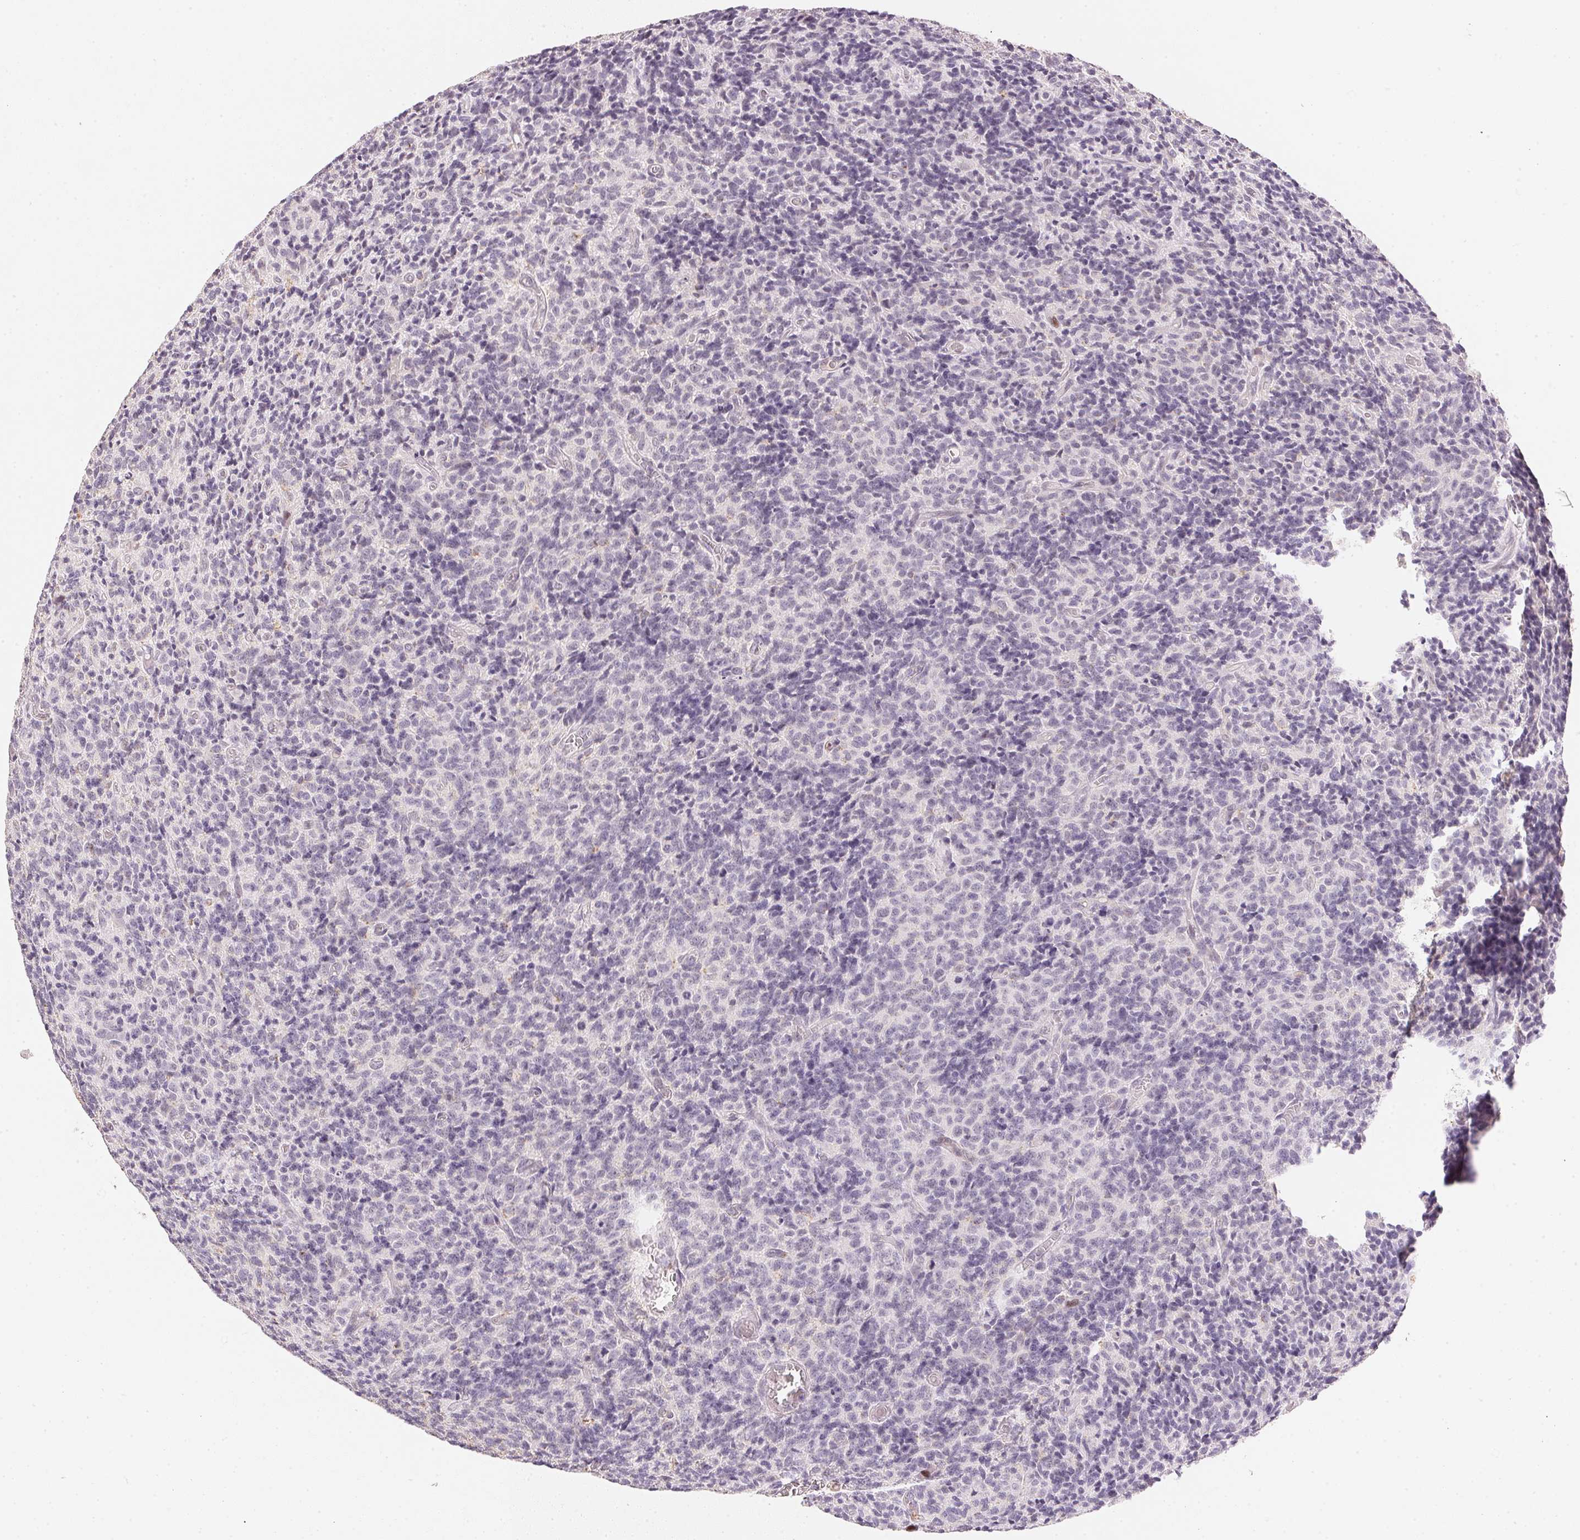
{"staining": {"intensity": "negative", "quantity": "none", "location": "none"}, "tissue": "glioma", "cell_type": "Tumor cells", "image_type": "cancer", "snomed": [{"axis": "morphology", "description": "Glioma, malignant, High grade"}, {"axis": "topography", "description": "Brain"}], "caption": "High-grade glioma (malignant) was stained to show a protein in brown. There is no significant positivity in tumor cells. The staining was performed using DAB (3,3'-diaminobenzidine) to visualize the protein expression in brown, while the nuclei were stained in blue with hematoxylin (Magnification: 20x).", "gene": "SMTN", "patient": {"sex": "male", "age": 76}}